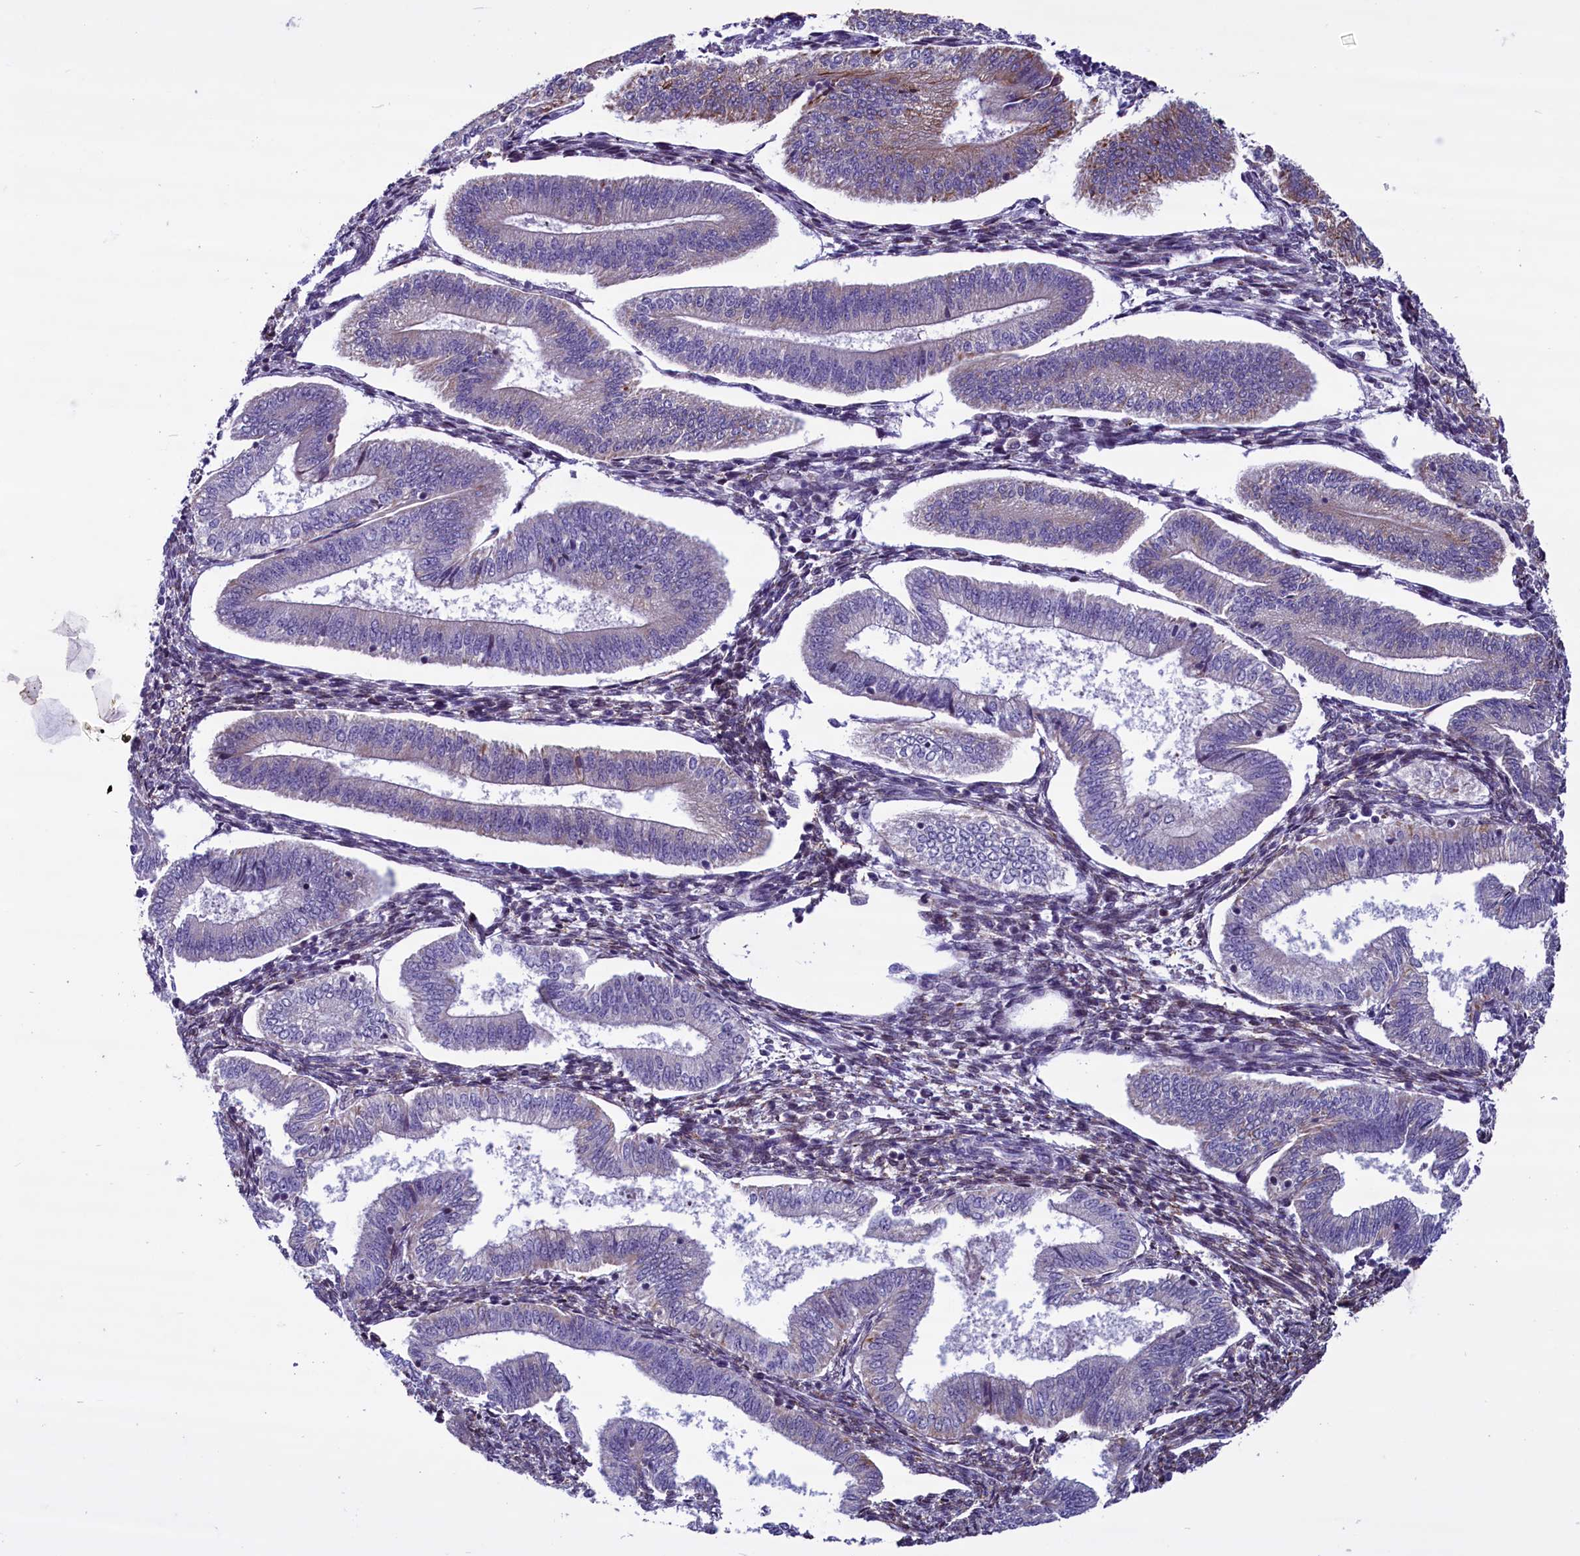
{"staining": {"intensity": "weak", "quantity": "<25%", "location": "cytoplasmic/membranous"}, "tissue": "endometrium", "cell_type": "Cells in endometrial stroma", "image_type": "normal", "snomed": [{"axis": "morphology", "description": "Normal tissue, NOS"}, {"axis": "topography", "description": "Endometrium"}], "caption": "DAB immunohistochemical staining of unremarkable endometrium displays no significant expression in cells in endometrial stroma.", "gene": "MIEF2", "patient": {"sex": "female", "age": 34}}